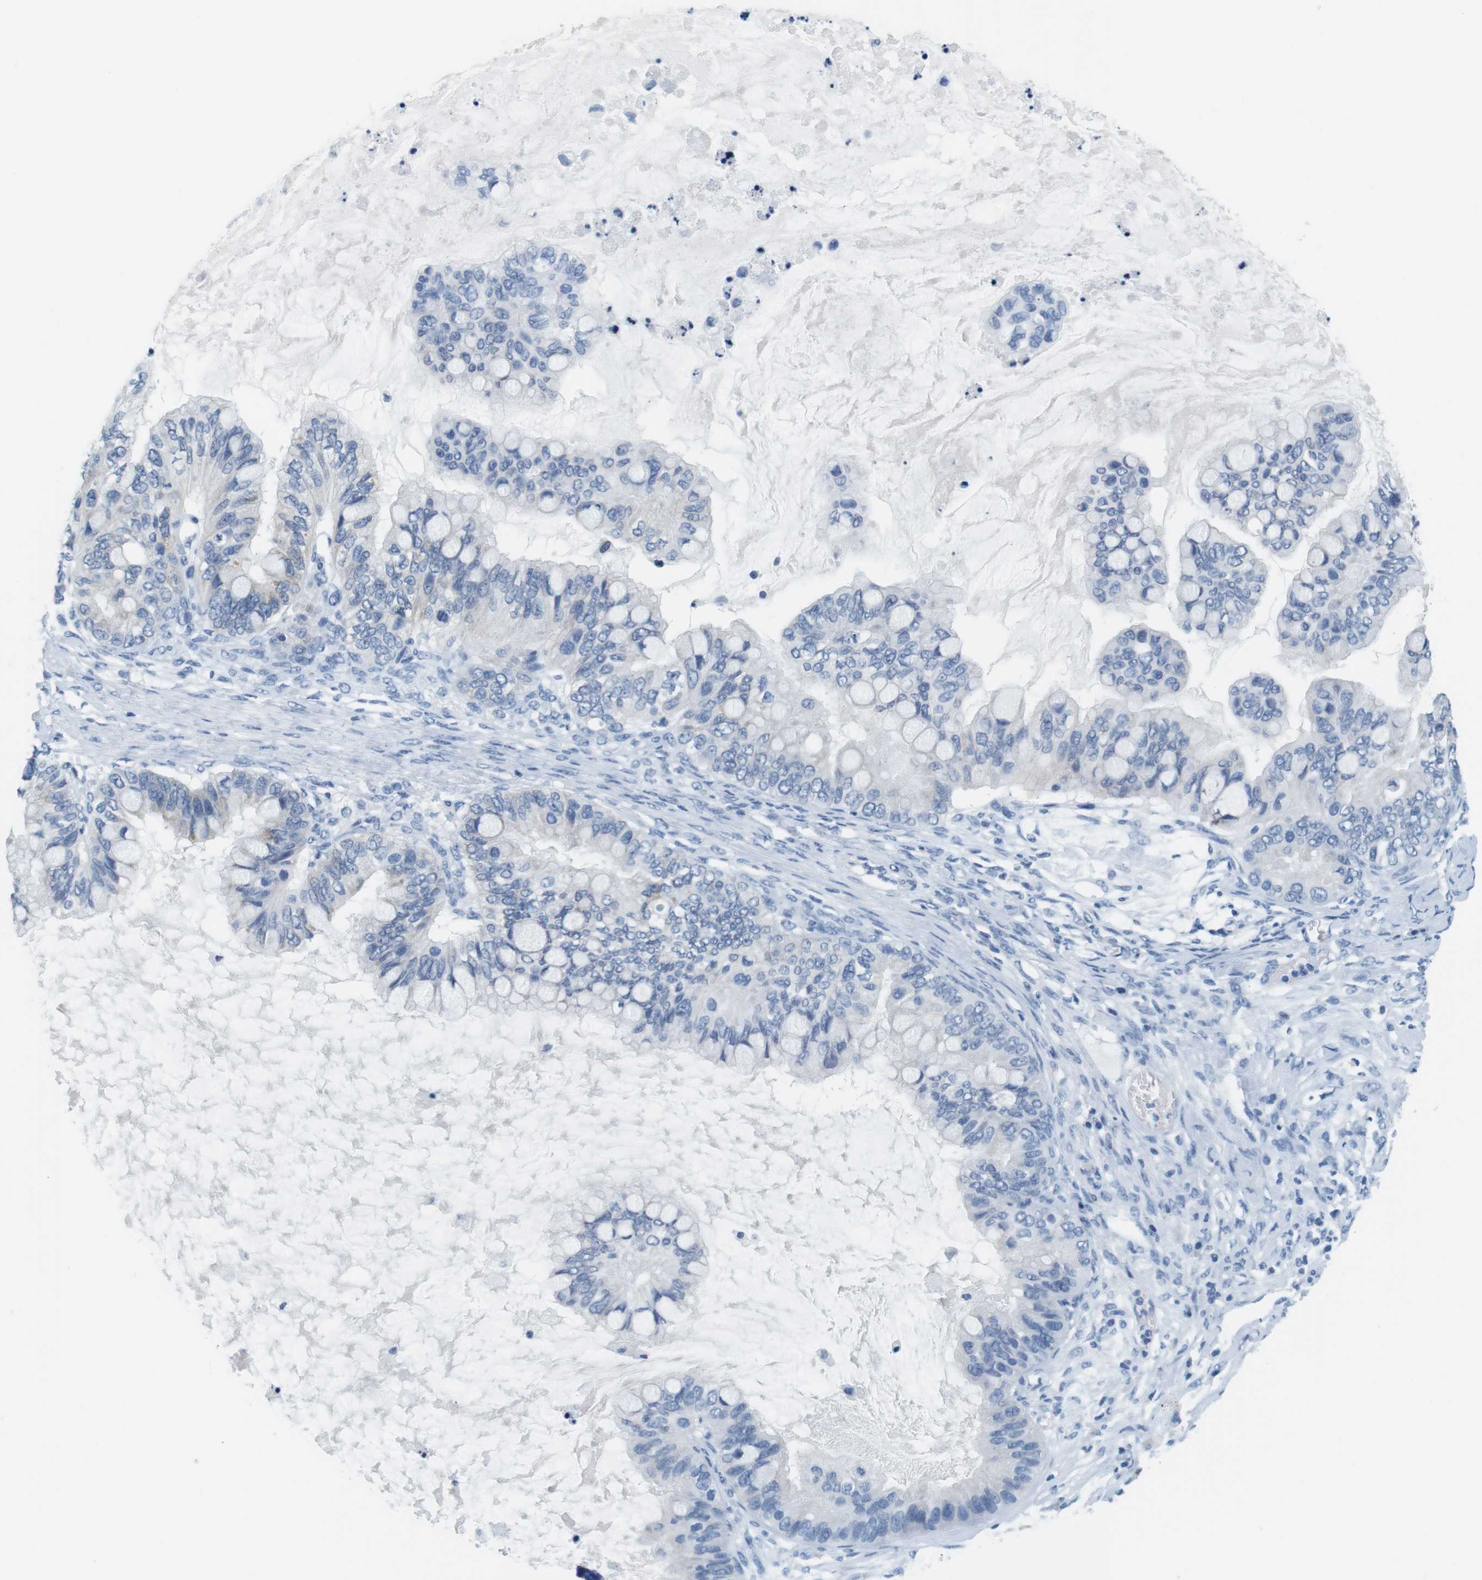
{"staining": {"intensity": "negative", "quantity": "none", "location": "none"}, "tissue": "ovarian cancer", "cell_type": "Tumor cells", "image_type": "cancer", "snomed": [{"axis": "morphology", "description": "Cystadenocarcinoma, mucinous, NOS"}, {"axis": "topography", "description": "Ovary"}], "caption": "IHC photomicrograph of neoplastic tissue: human ovarian mucinous cystadenocarcinoma stained with DAB (3,3'-diaminobenzidine) demonstrates no significant protein staining in tumor cells.", "gene": "CYP2C9", "patient": {"sex": "female", "age": 80}}